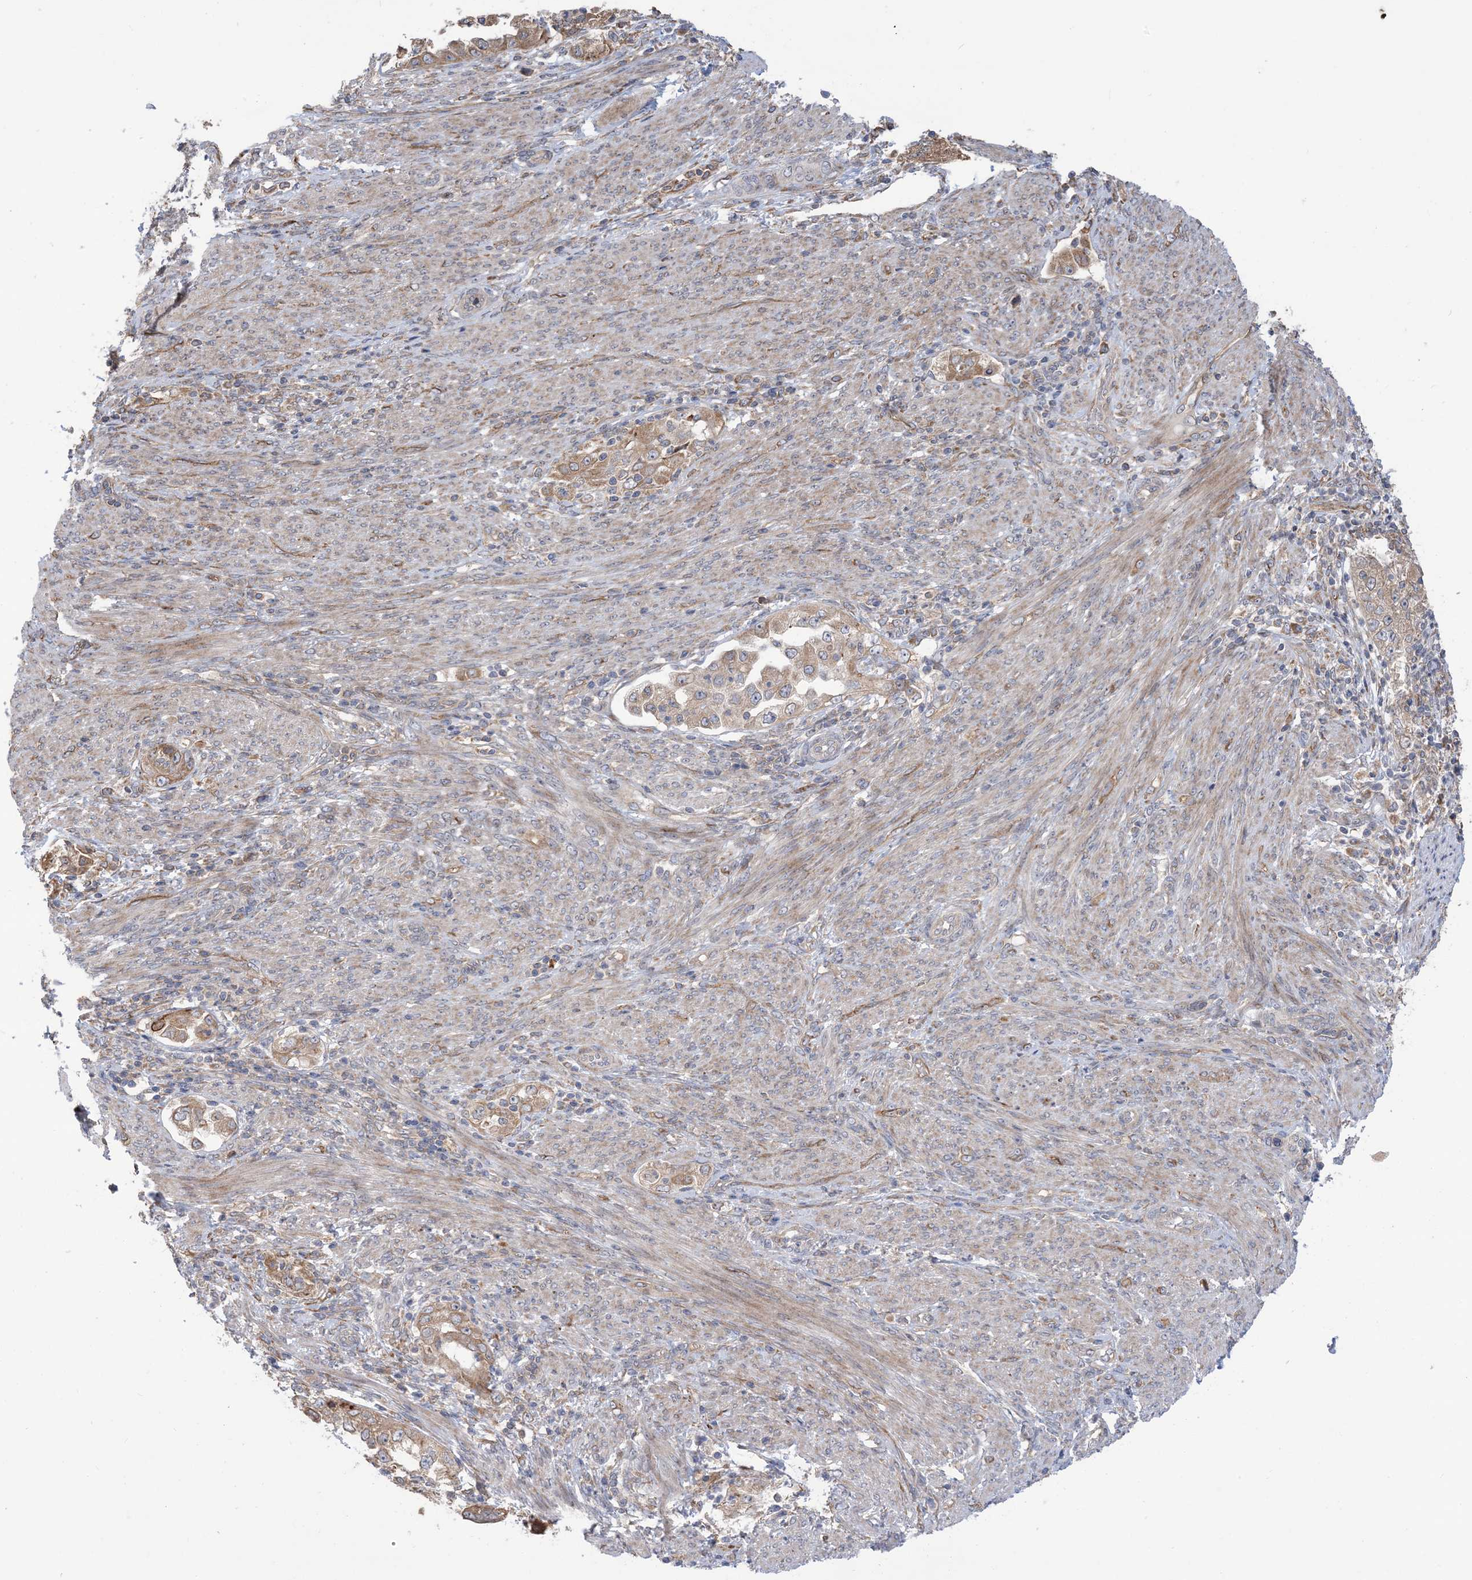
{"staining": {"intensity": "moderate", "quantity": ">75%", "location": "cytoplasmic/membranous"}, "tissue": "endometrial cancer", "cell_type": "Tumor cells", "image_type": "cancer", "snomed": [{"axis": "morphology", "description": "Adenocarcinoma, NOS"}, {"axis": "topography", "description": "Endometrium"}], "caption": "IHC photomicrograph of endometrial cancer stained for a protein (brown), which exhibits medium levels of moderate cytoplasmic/membranous expression in about >75% of tumor cells.", "gene": "CLEC16A", "patient": {"sex": "female", "age": 85}}